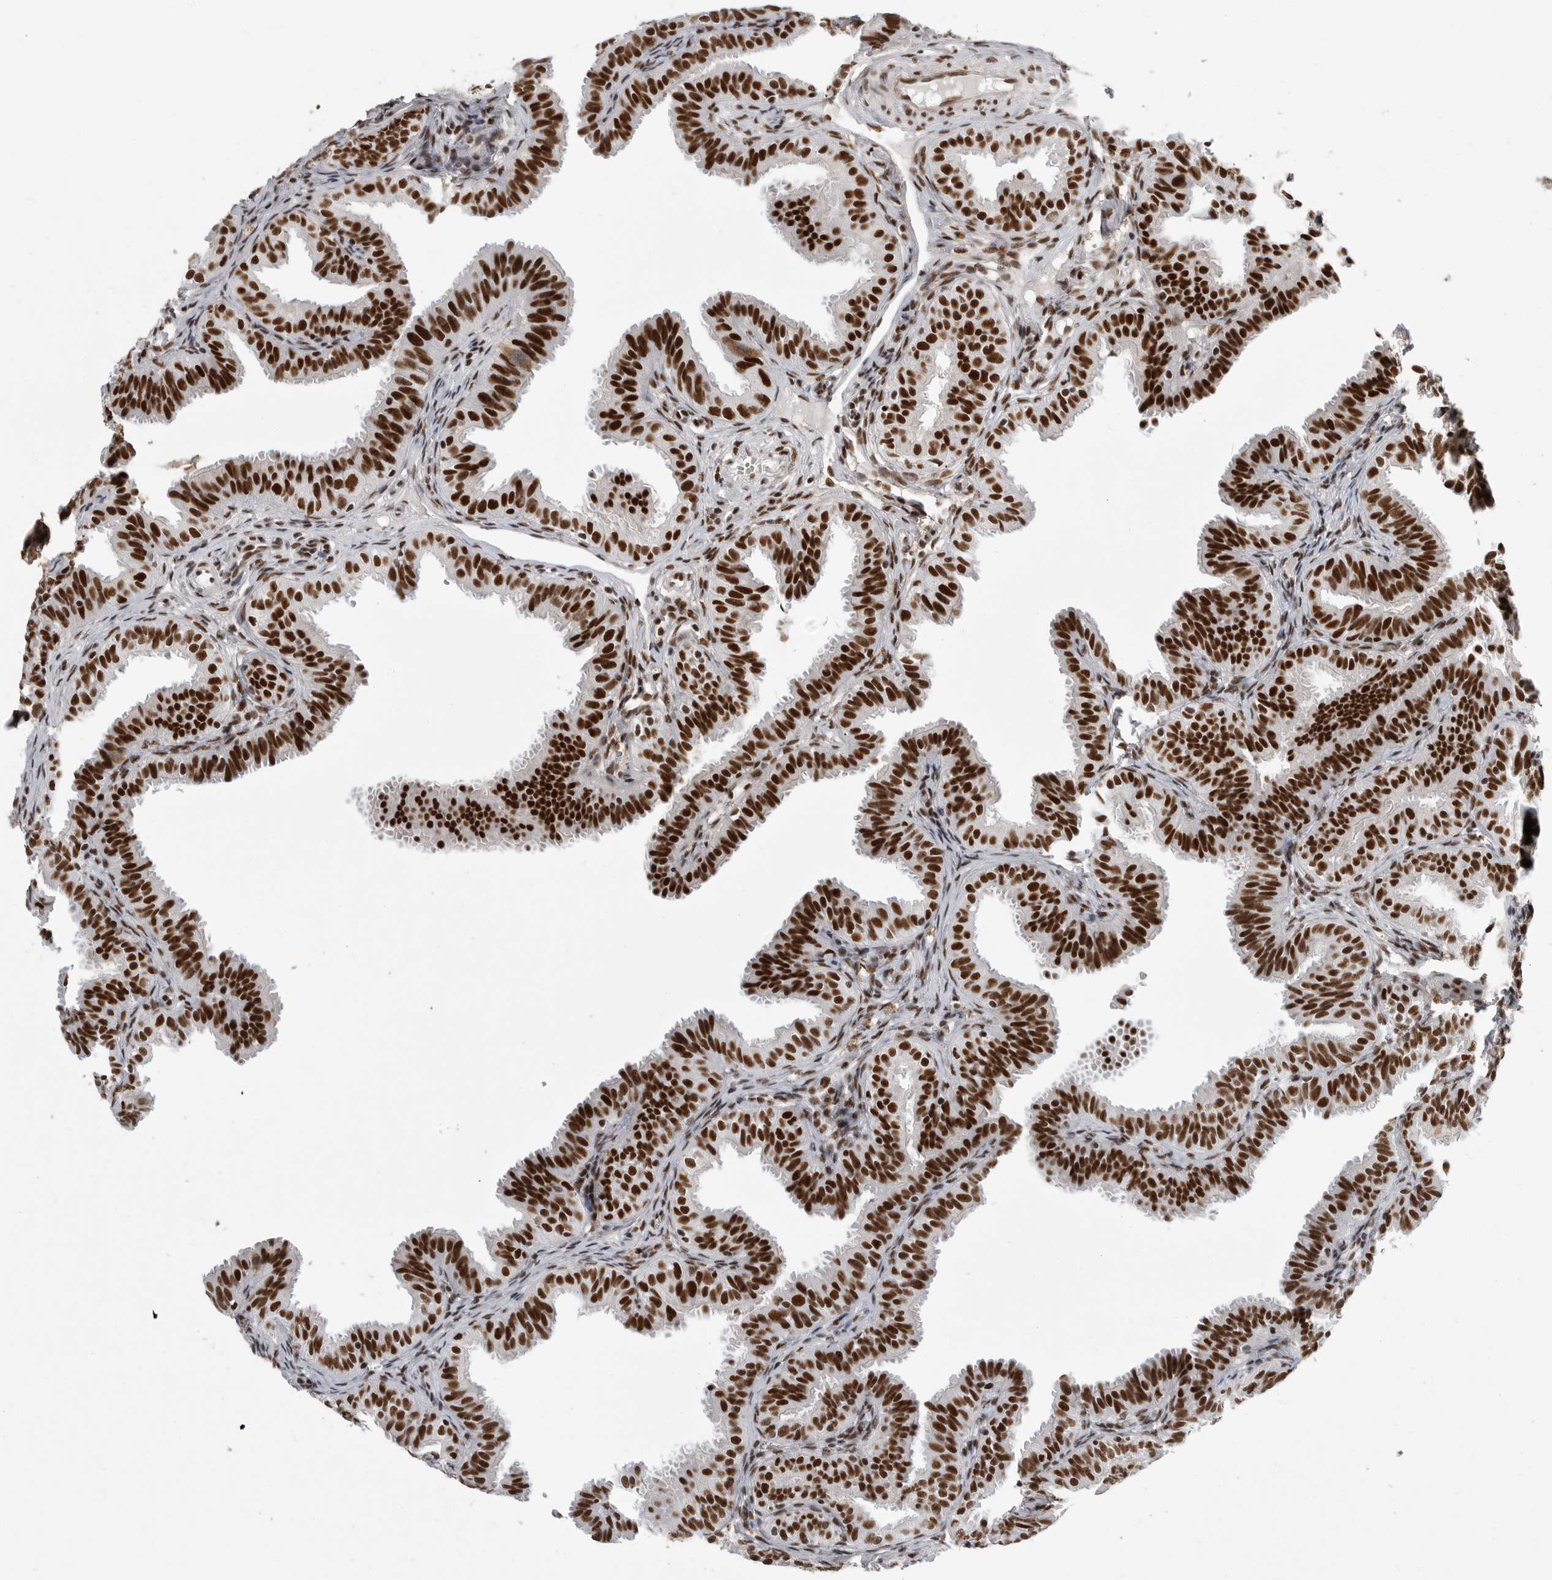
{"staining": {"intensity": "strong", "quantity": ">75%", "location": "nuclear"}, "tissue": "fallopian tube", "cell_type": "Glandular cells", "image_type": "normal", "snomed": [{"axis": "morphology", "description": "Normal tissue, NOS"}, {"axis": "topography", "description": "Fallopian tube"}], "caption": "Strong nuclear positivity for a protein is identified in approximately >75% of glandular cells of benign fallopian tube using IHC.", "gene": "PPP1R8", "patient": {"sex": "female", "age": 35}}